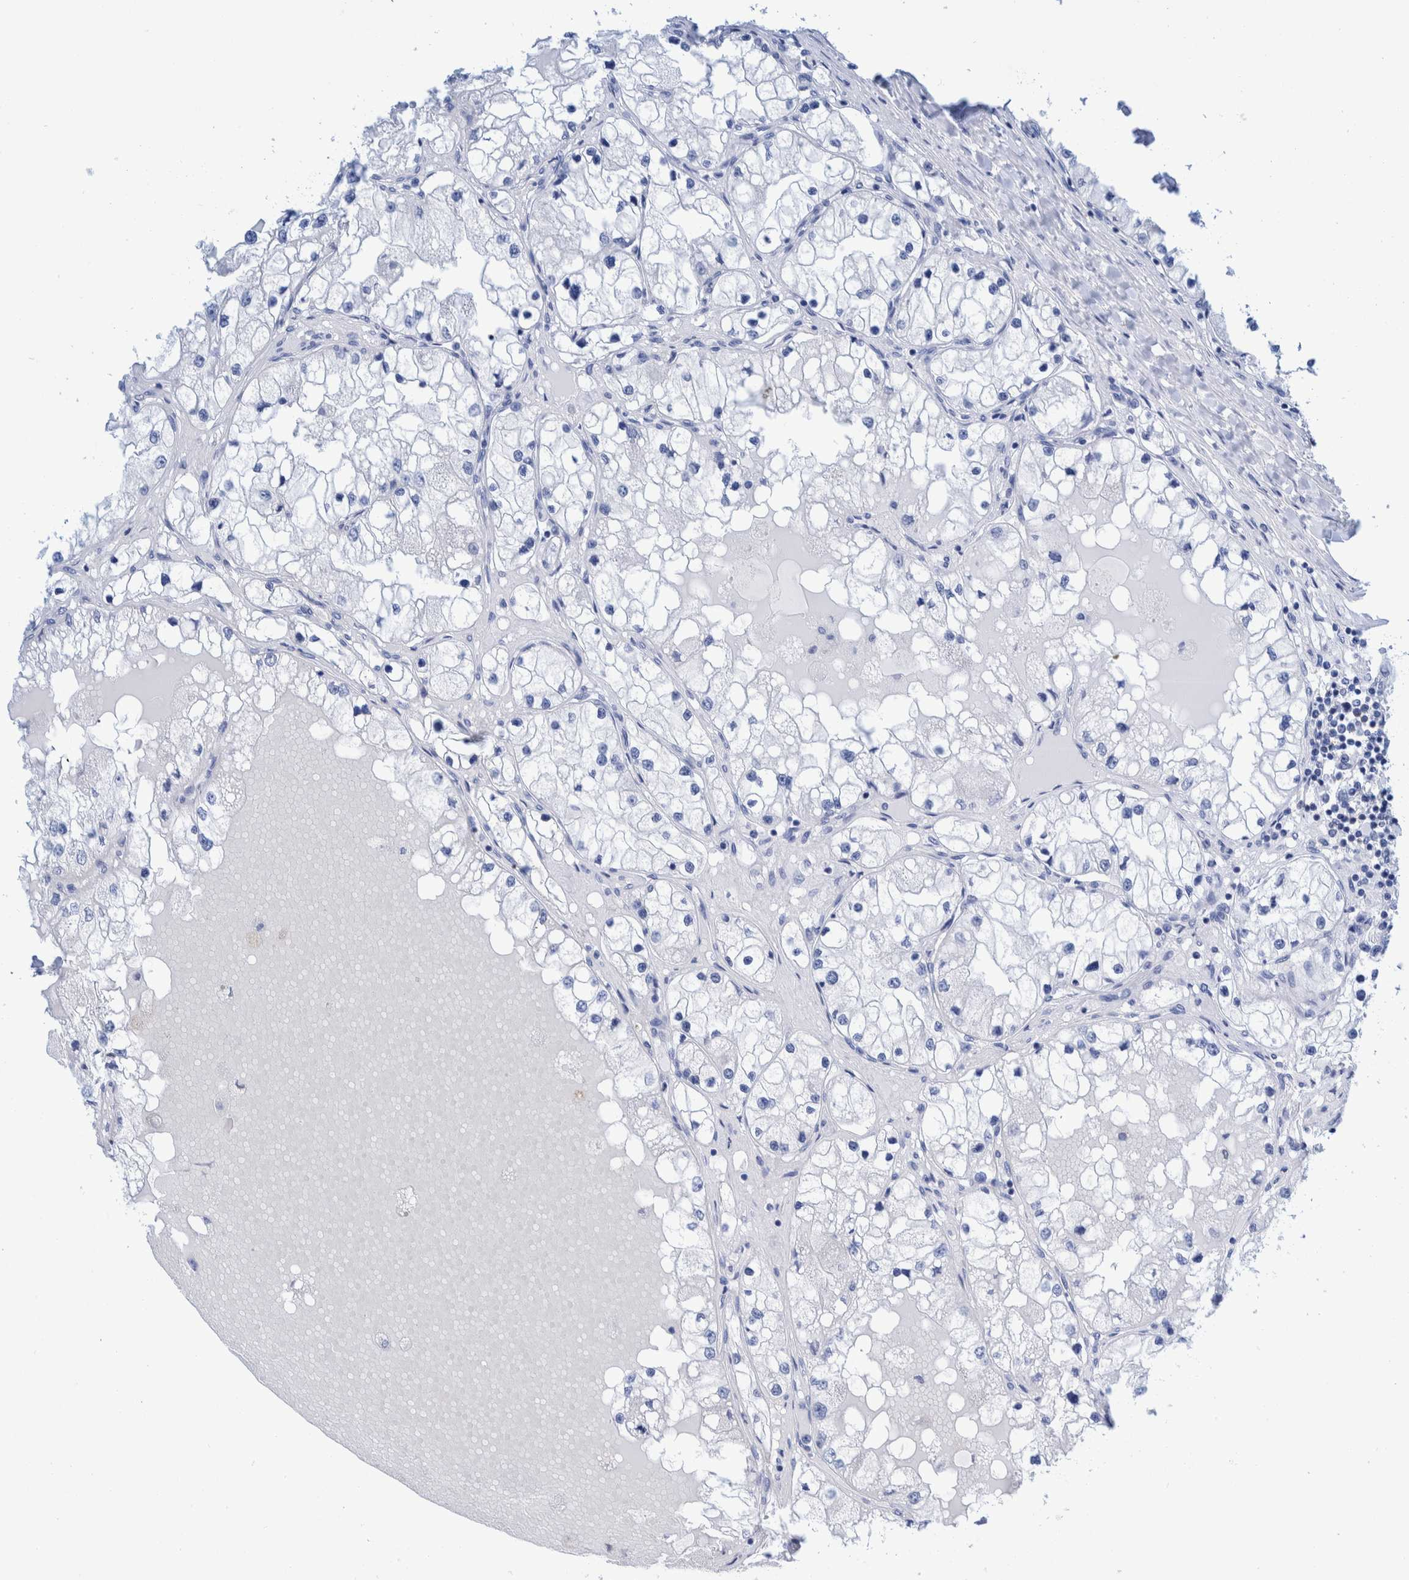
{"staining": {"intensity": "negative", "quantity": "none", "location": "none"}, "tissue": "renal cancer", "cell_type": "Tumor cells", "image_type": "cancer", "snomed": [{"axis": "morphology", "description": "Adenocarcinoma, NOS"}, {"axis": "topography", "description": "Kidney"}], "caption": "A histopathology image of human adenocarcinoma (renal) is negative for staining in tumor cells.", "gene": "KRT14", "patient": {"sex": "male", "age": 68}}